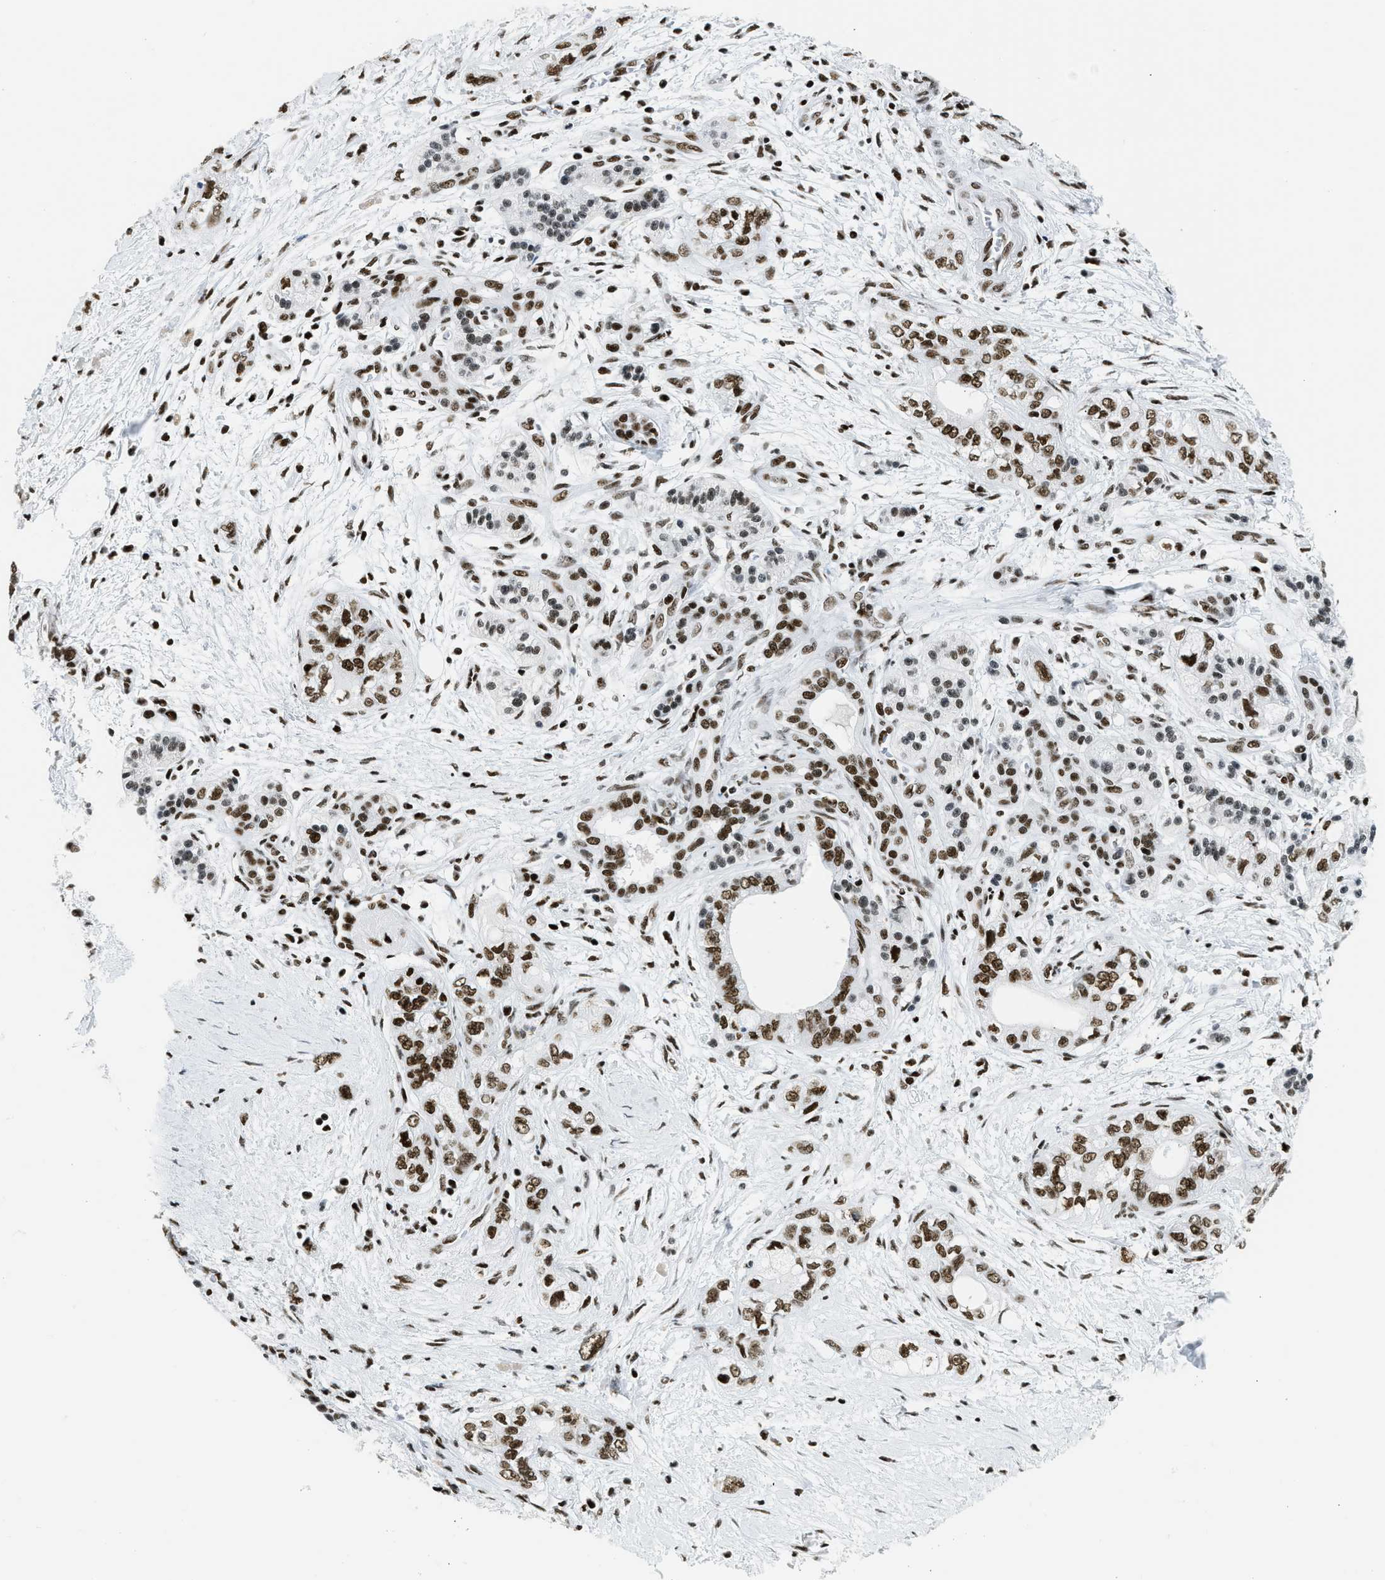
{"staining": {"intensity": "strong", "quantity": ">75%", "location": "nuclear"}, "tissue": "pancreatic cancer", "cell_type": "Tumor cells", "image_type": "cancer", "snomed": [{"axis": "morphology", "description": "Adenocarcinoma, NOS"}, {"axis": "topography", "description": "Pancreas"}], "caption": "Immunohistochemistry image of pancreatic adenocarcinoma stained for a protein (brown), which demonstrates high levels of strong nuclear expression in approximately >75% of tumor cells.", "gene": "PIF1", "patient": {"sex": "male", "age": 70}}